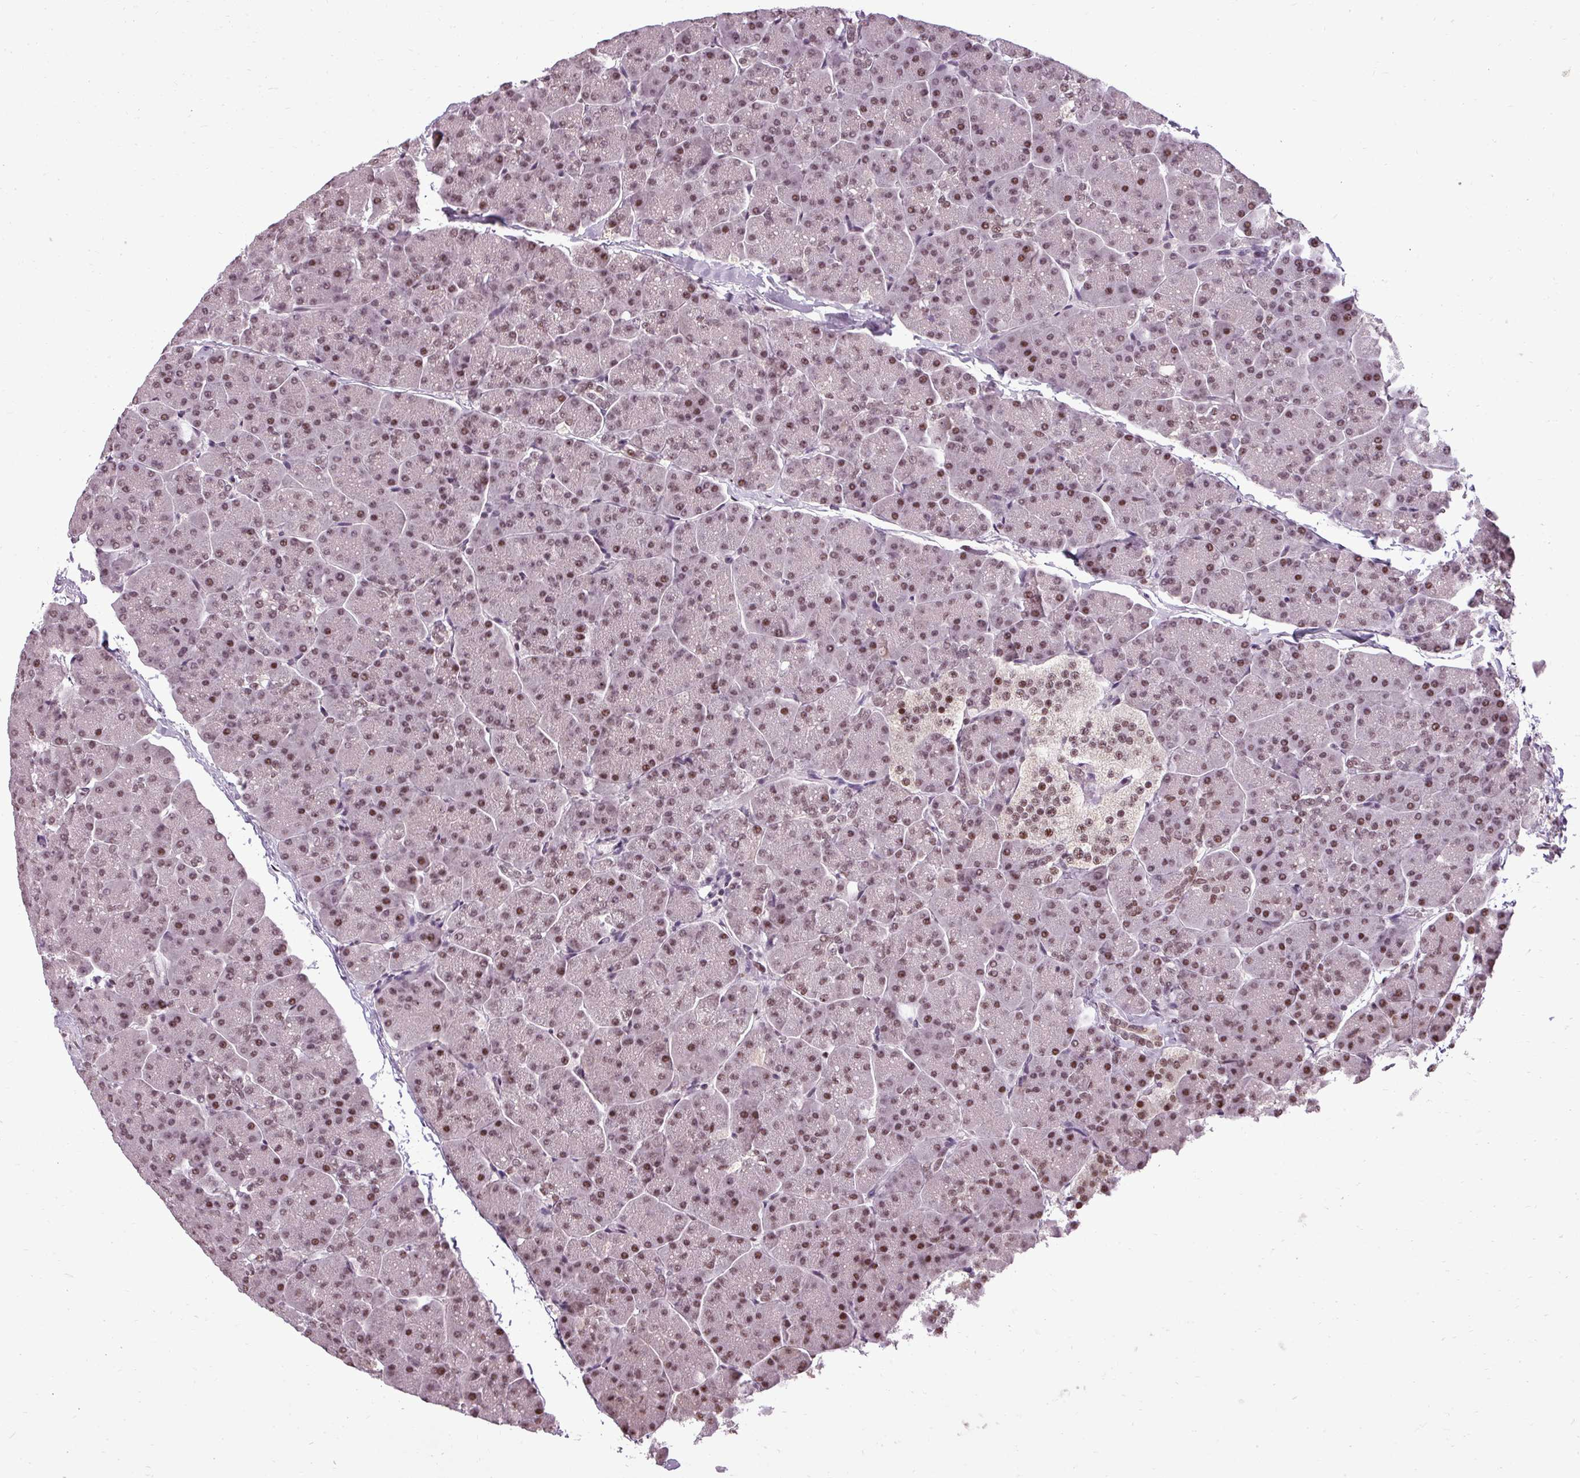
{"staining": {"intensity": "moderate", "quantity": ">75%", "location": "nuclear"}, "tissue": "pancreas", "cell_type": "Exocrine glandular cells", "image_type": "normal", "snomed": [{"axis": "morphology", "description": "Normal tissue, NOS"}, {"axis": "topography", "description": "Pancreas"}, {"axis": "topography", "description": "Peripheral nerve tissue"}], "caption": "DAB (3,3'-diaminobenzidine) immunohistochemical staining of unremarkable human pancreas exhibits moderate nuclear protein positivity in about >75% of exocrine glandular cells. (DAB (3,3'-diaminobenzidine) IHC, brown staining for protein, blue staining for nuclei).", "gene": "BCAS3", "patient": {"sex": "male", "age": 54}}